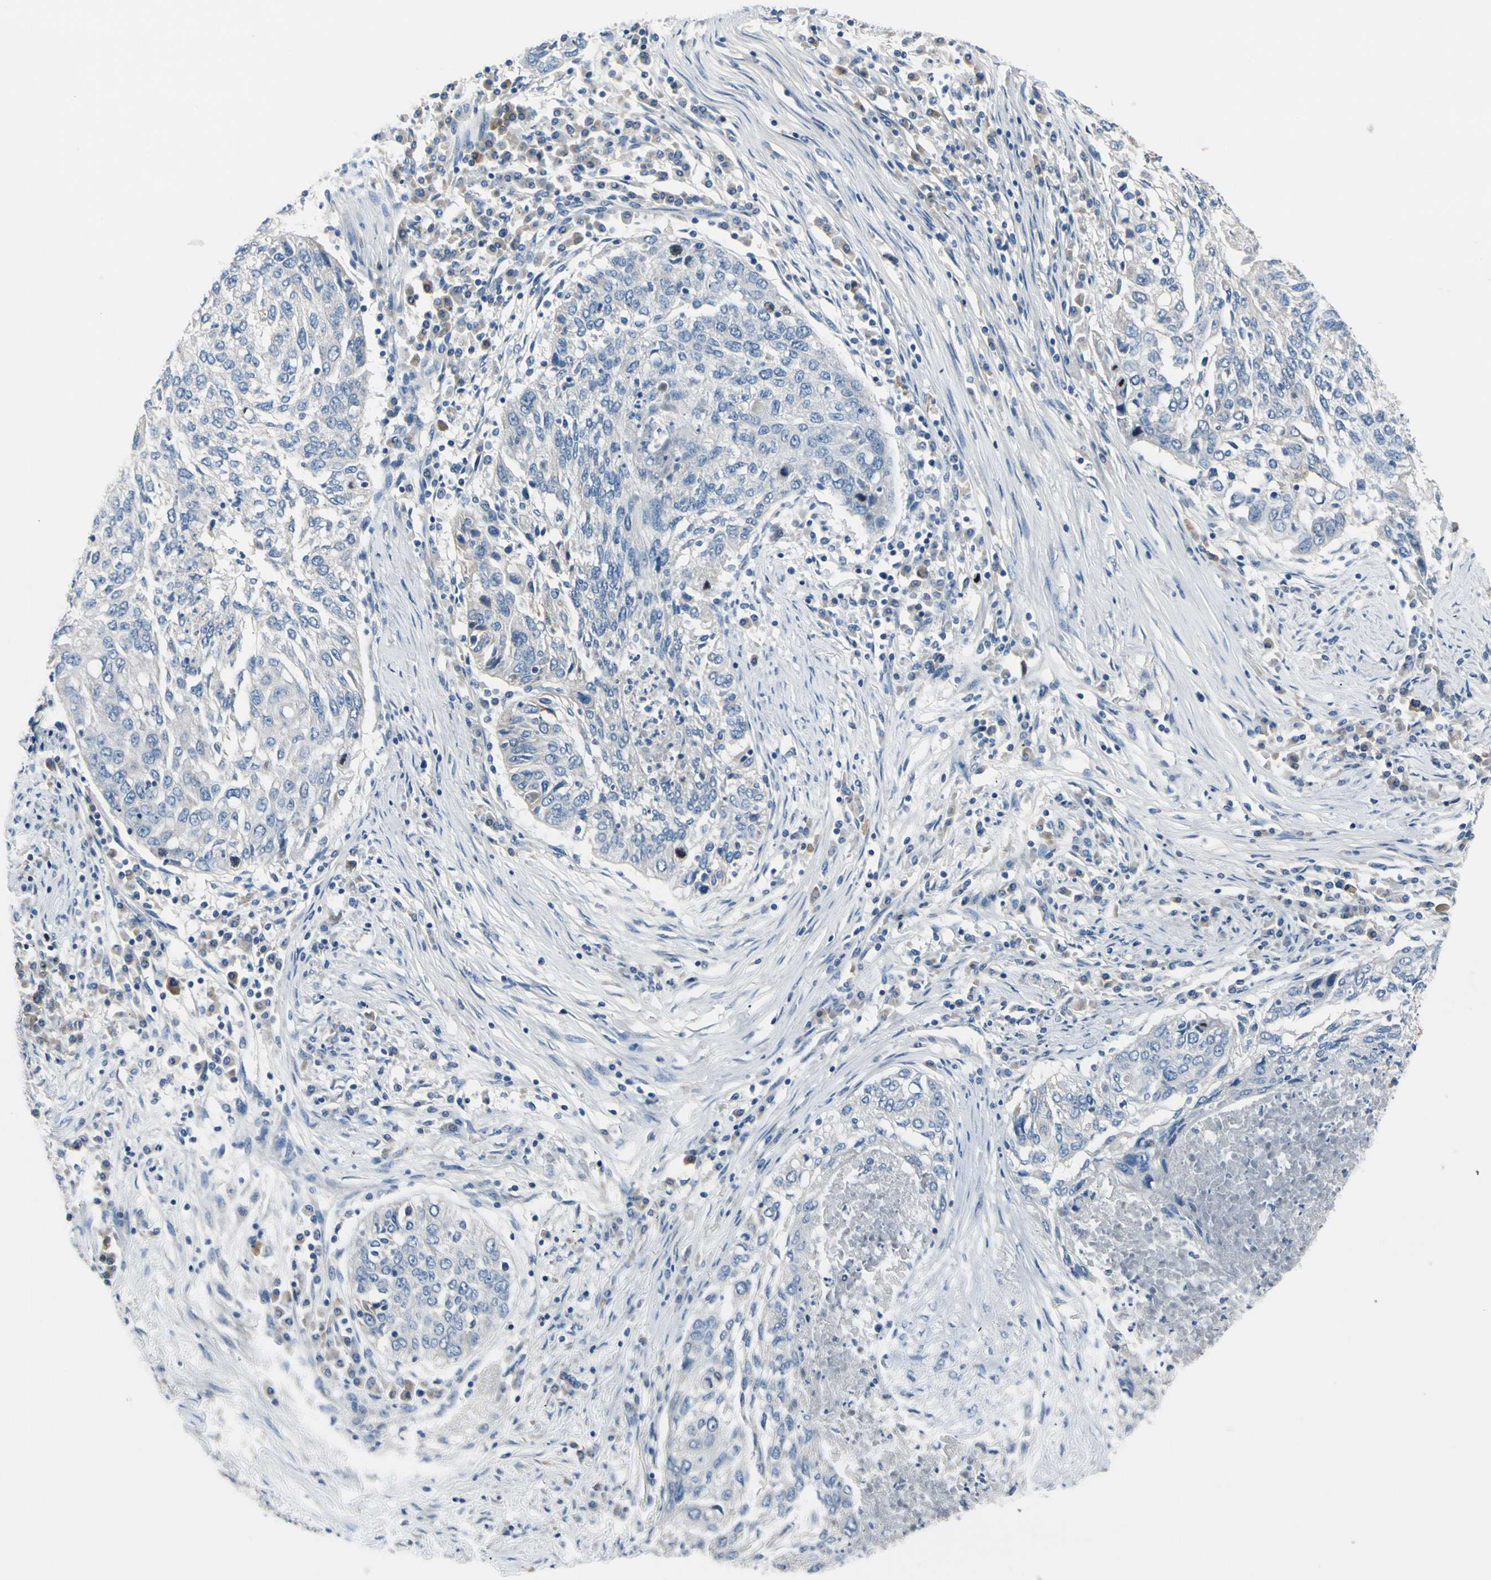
{"staining": {"intensity": "negative", "quantity": "none", "location": "none"}, "tissue": "lung cancer", "cell_type": "Tumor cells", "image_type": "cancer", "snomed": [{"axis": "morphology", "description": "Squamous cell carcinoma, NOS"}, {"axis": "topography", "description": "Lung"}], "caption": "Lung squamous cell carcinoma stained for a protein using immunohistochemistry displays no expression tumor cells.", "gene": "CKAP2", "patient": {"sex": "female", "age": 63}}